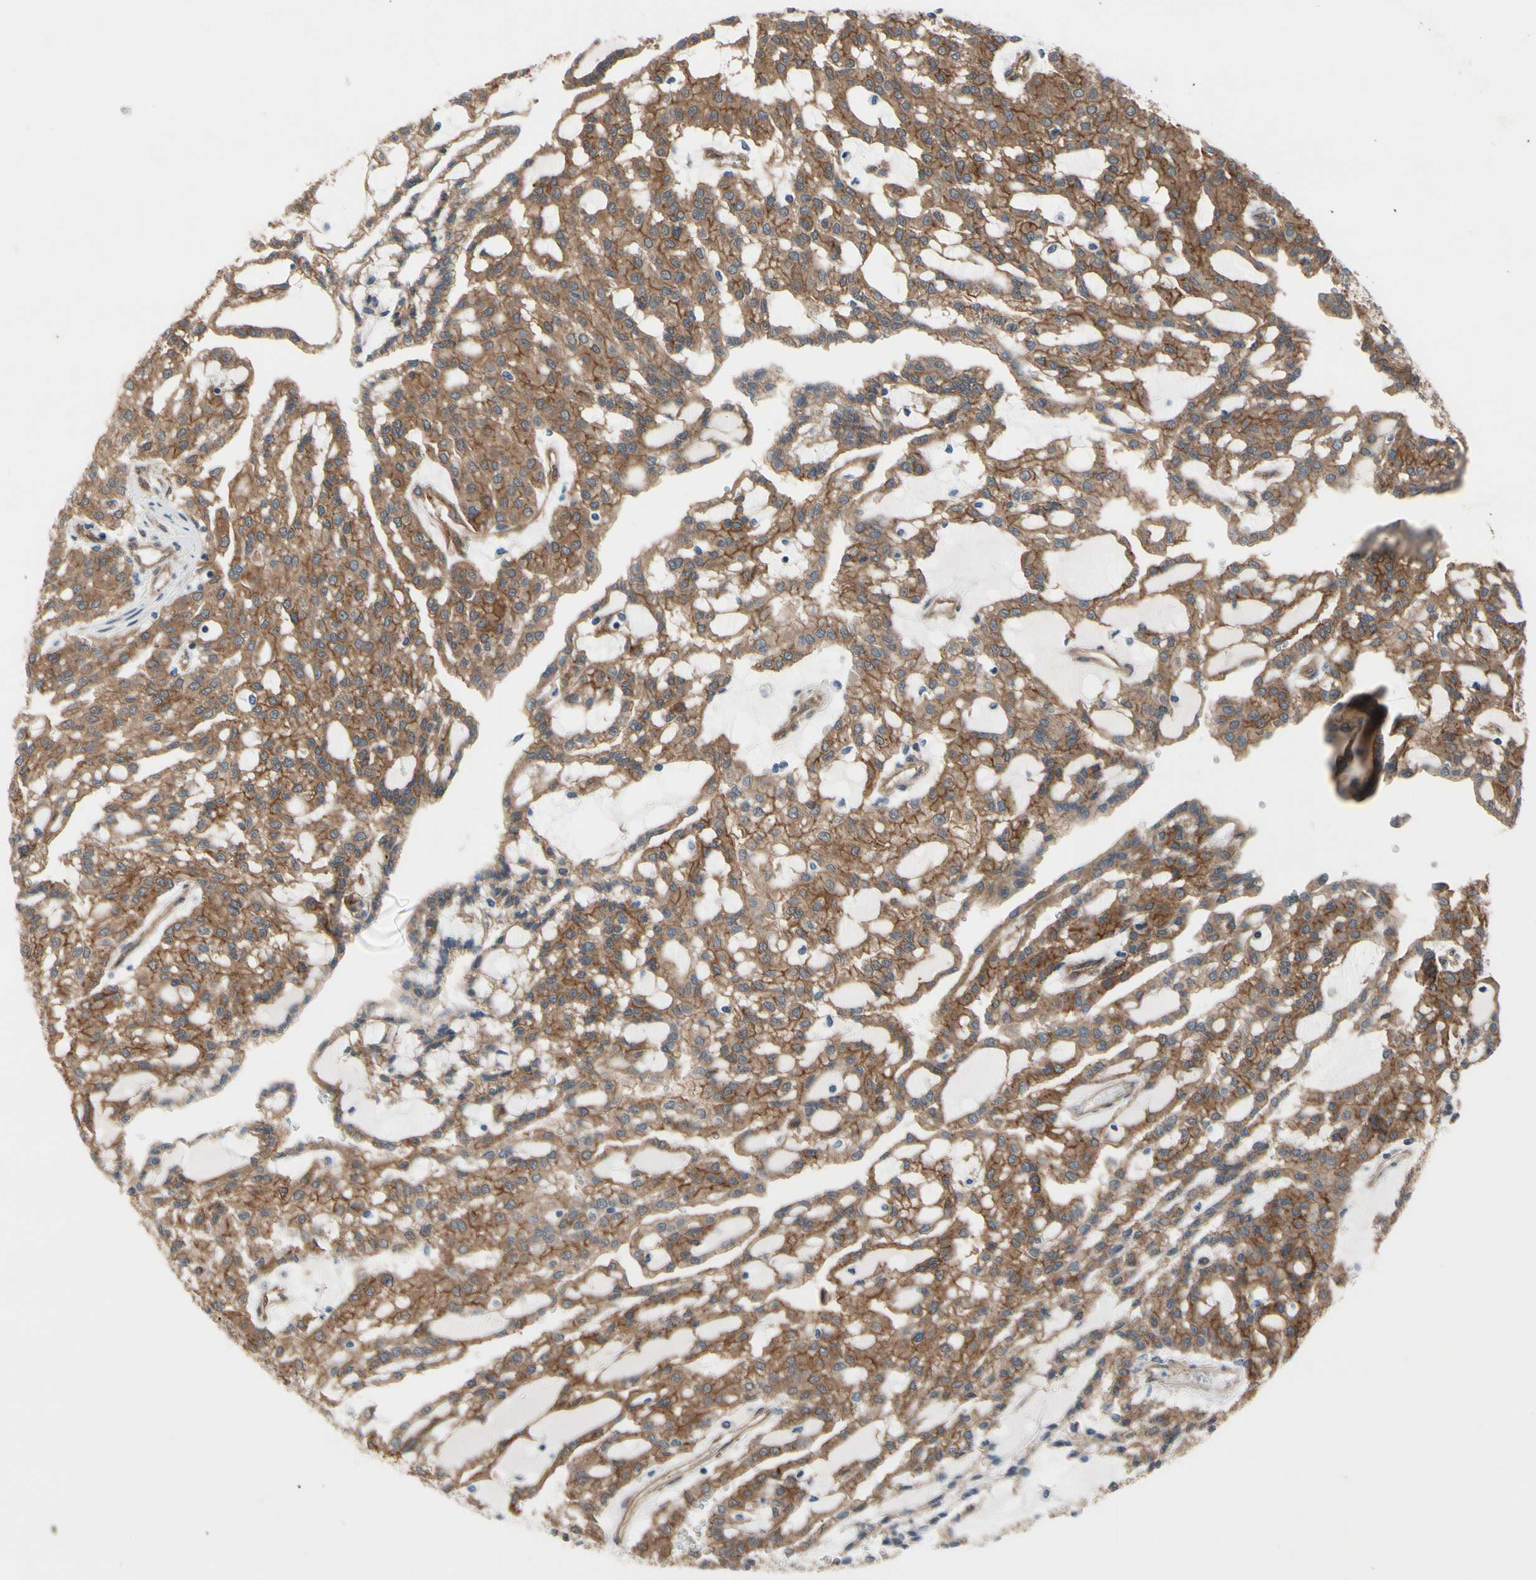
{"staining": {"intensity": "moderate", "quantity": ">75%", "location": "cytoplasmic/membranous"}, "tissue": "renal cancer", "cell_type": "Tumor cells", "image_type": "cancer", "snomed": [{"axis": "morphology", "description": "Adenocarcinoma, NOS"}, {"axis": "topography", "description": "Kidney"}], "caption": "Renal adenocarcinoma was stained to show a protein in brown. There is medium levels of moderate cytoplasmic/membranous staining in approximately >75% of tumor cells. (DAB (3,3'-diaminobenzidine) = brown stain, brightfield microscopy at high magnification).", "gene": "CTTNBP2", "patient": {"sex": "male", "age": 63}}